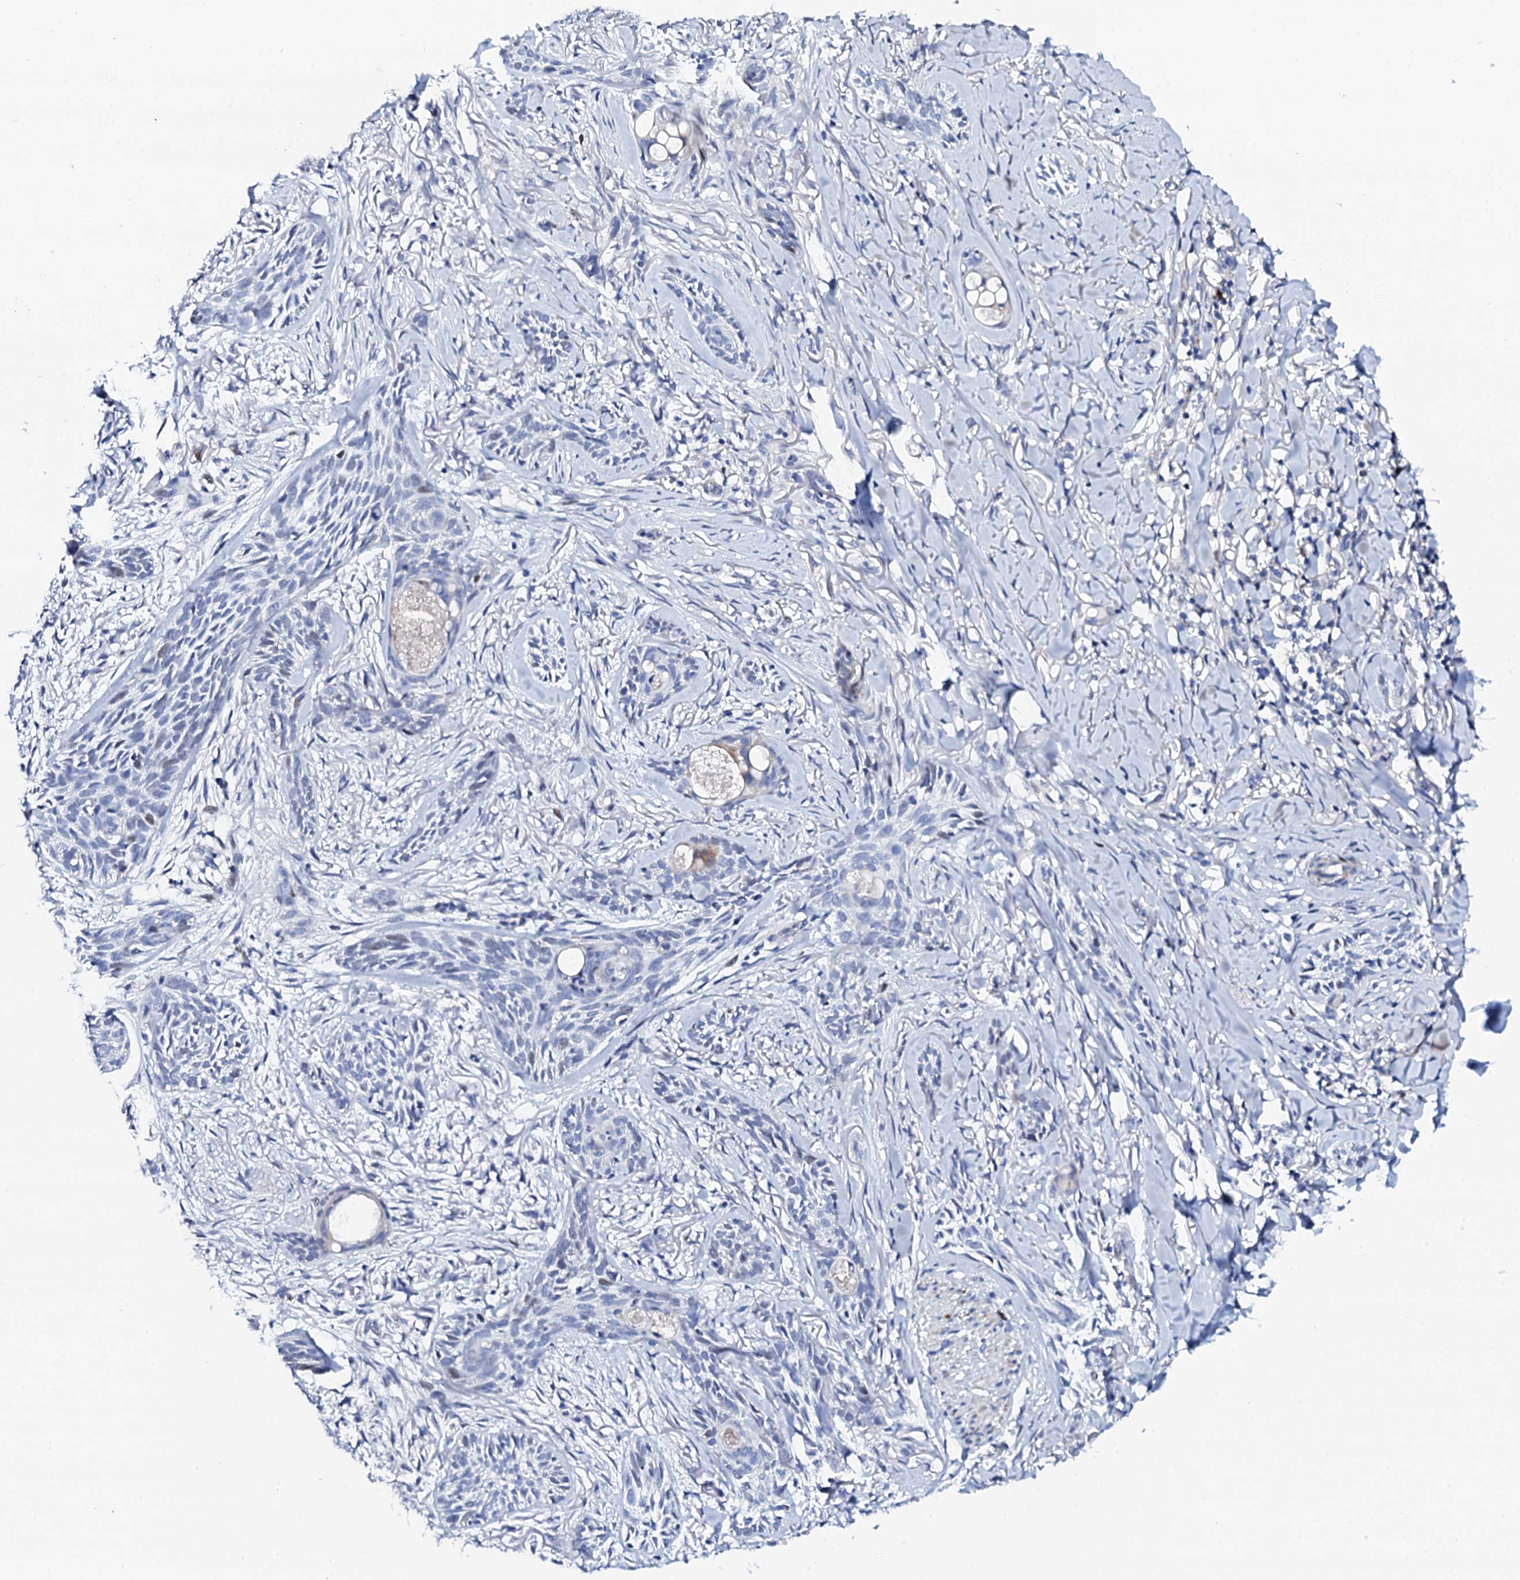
{"staining": {"intensity": "negative", "quantity": "none", "location": "none"}, "tissue": "skin cancer", "cell_type": "Tumor cells", "image_type": "cancer", "snomed": [{"axis": "morphology", "description": "Basal cell carcinoma"}, {"axis": "topography", "description": "Skin"}], "caption": "Immunohistochemistry micrograph of skin cancer (basal cell carcinoma) stained for a protein (brown), which demonstrates no expression in tumor cells.", "gene": "NUDT13", "patient": {"sex": "female", "age": 59}}